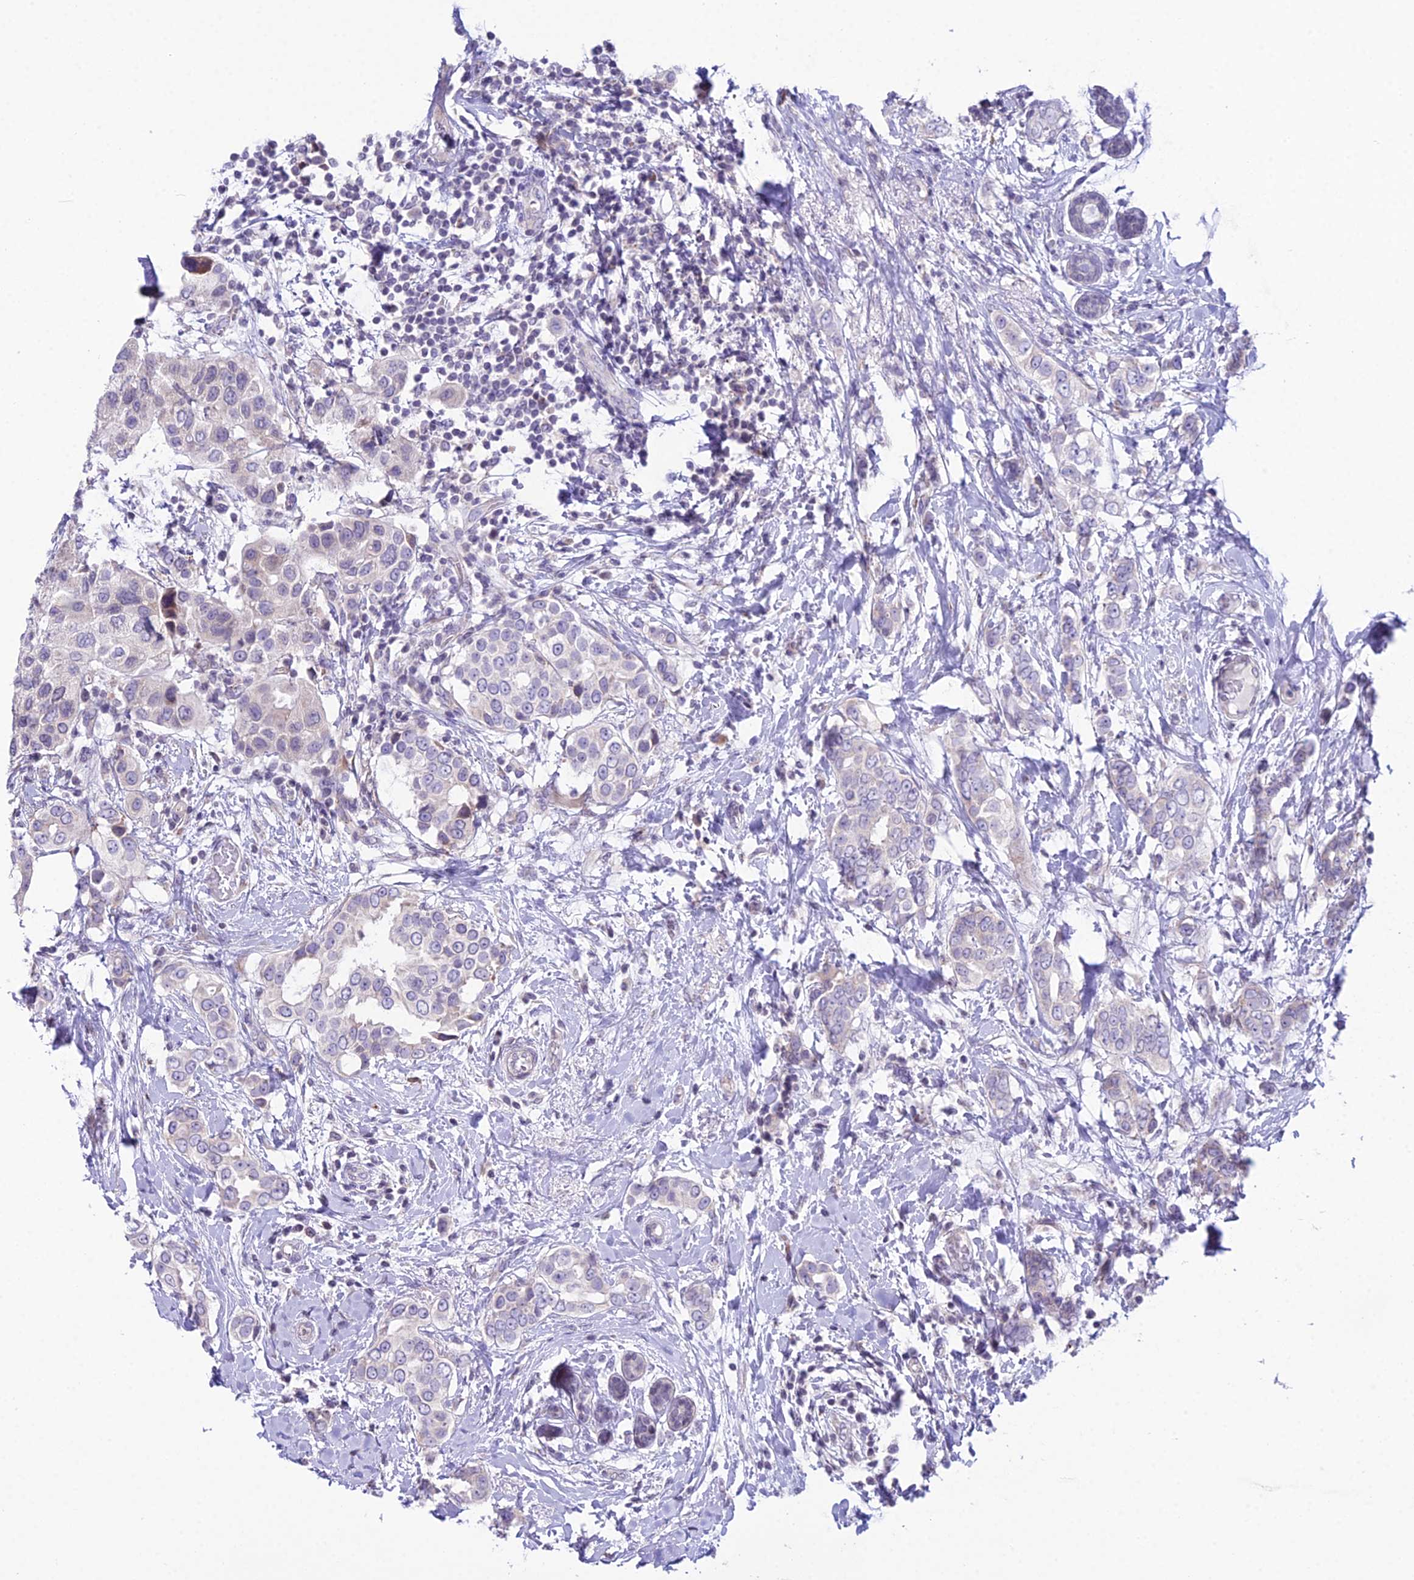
{"staining": {"intensity": "negative", "quantity": "none", "location": "none"}, "tissue": "breast cancer", "cell_type": "Tumor cells", "image_type": "cancer", "snomed": [{"axis": "morphology", "description": "Lobular carcinoma"}, {"axis": "topography", "description": "Breast"}], "caption": "Protein analysis of breast cancer (lobular carcinoma) exhibits no significant staining in tumor cells.", "gene": "RPS26", "patient": {"sex": "female", "age": 51}}